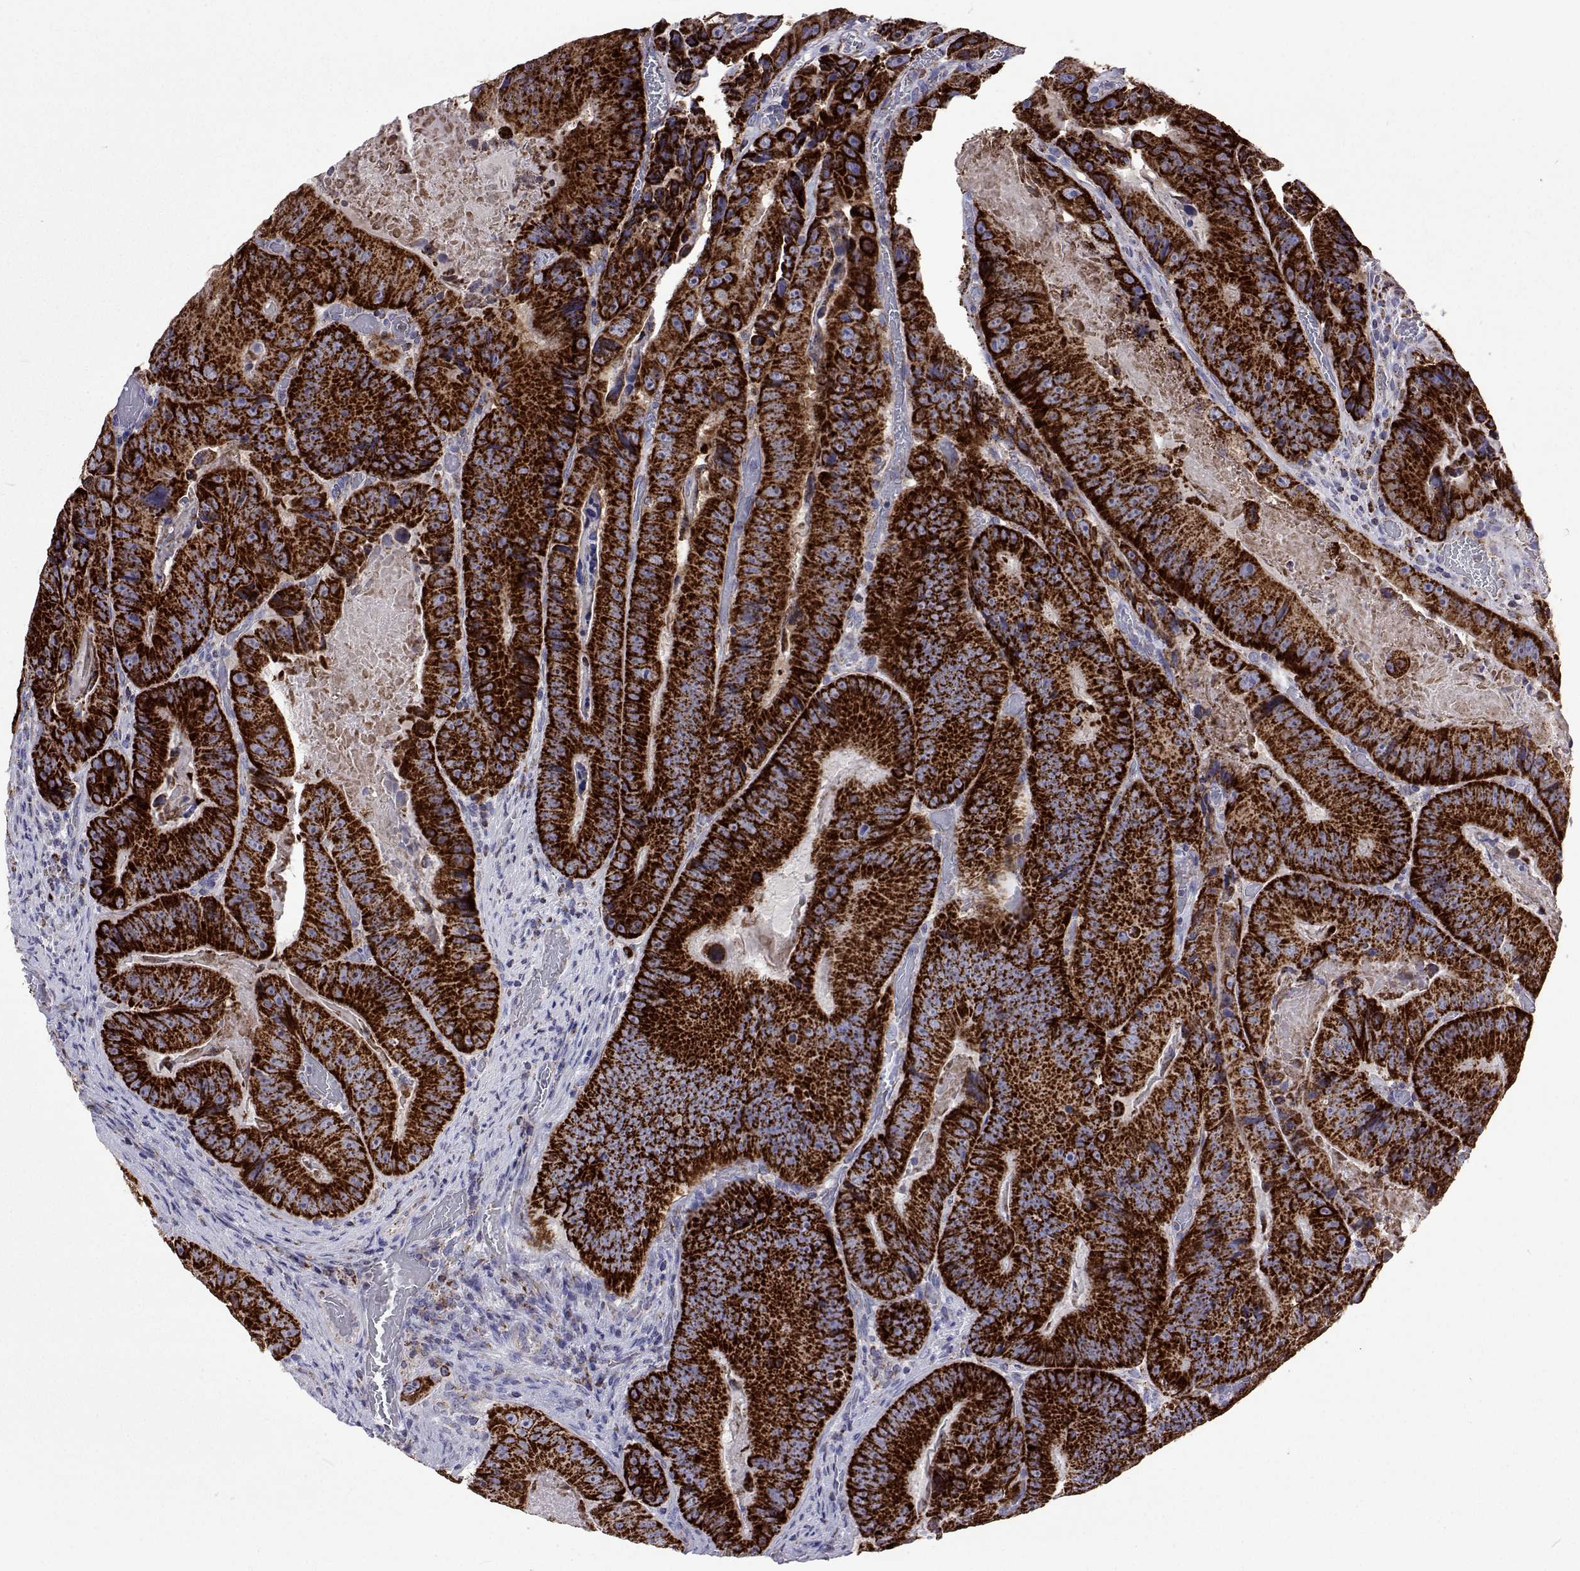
{"staining": {"intensity": "strong", "quantity": ">75%", "location": "cytoplasmic/membranous"}, "tissue": "colorectal cancer", "cell_type": "Tumor cells", "image_type": "cancer", "snomed": [{"axis": "morphology", "description": "Adenocarcinoma, NOS"}, {"axis": "topography", "description": "Colon"}], "caption": "Human colorectal cancer (adenocarcinoma) stained with a brown dye displays strong cytoplasmic/membranous positive expression in about >75% of tumor cells.", "gene": "MCCC2", "patient": {"sex": "female", "age": 86}}